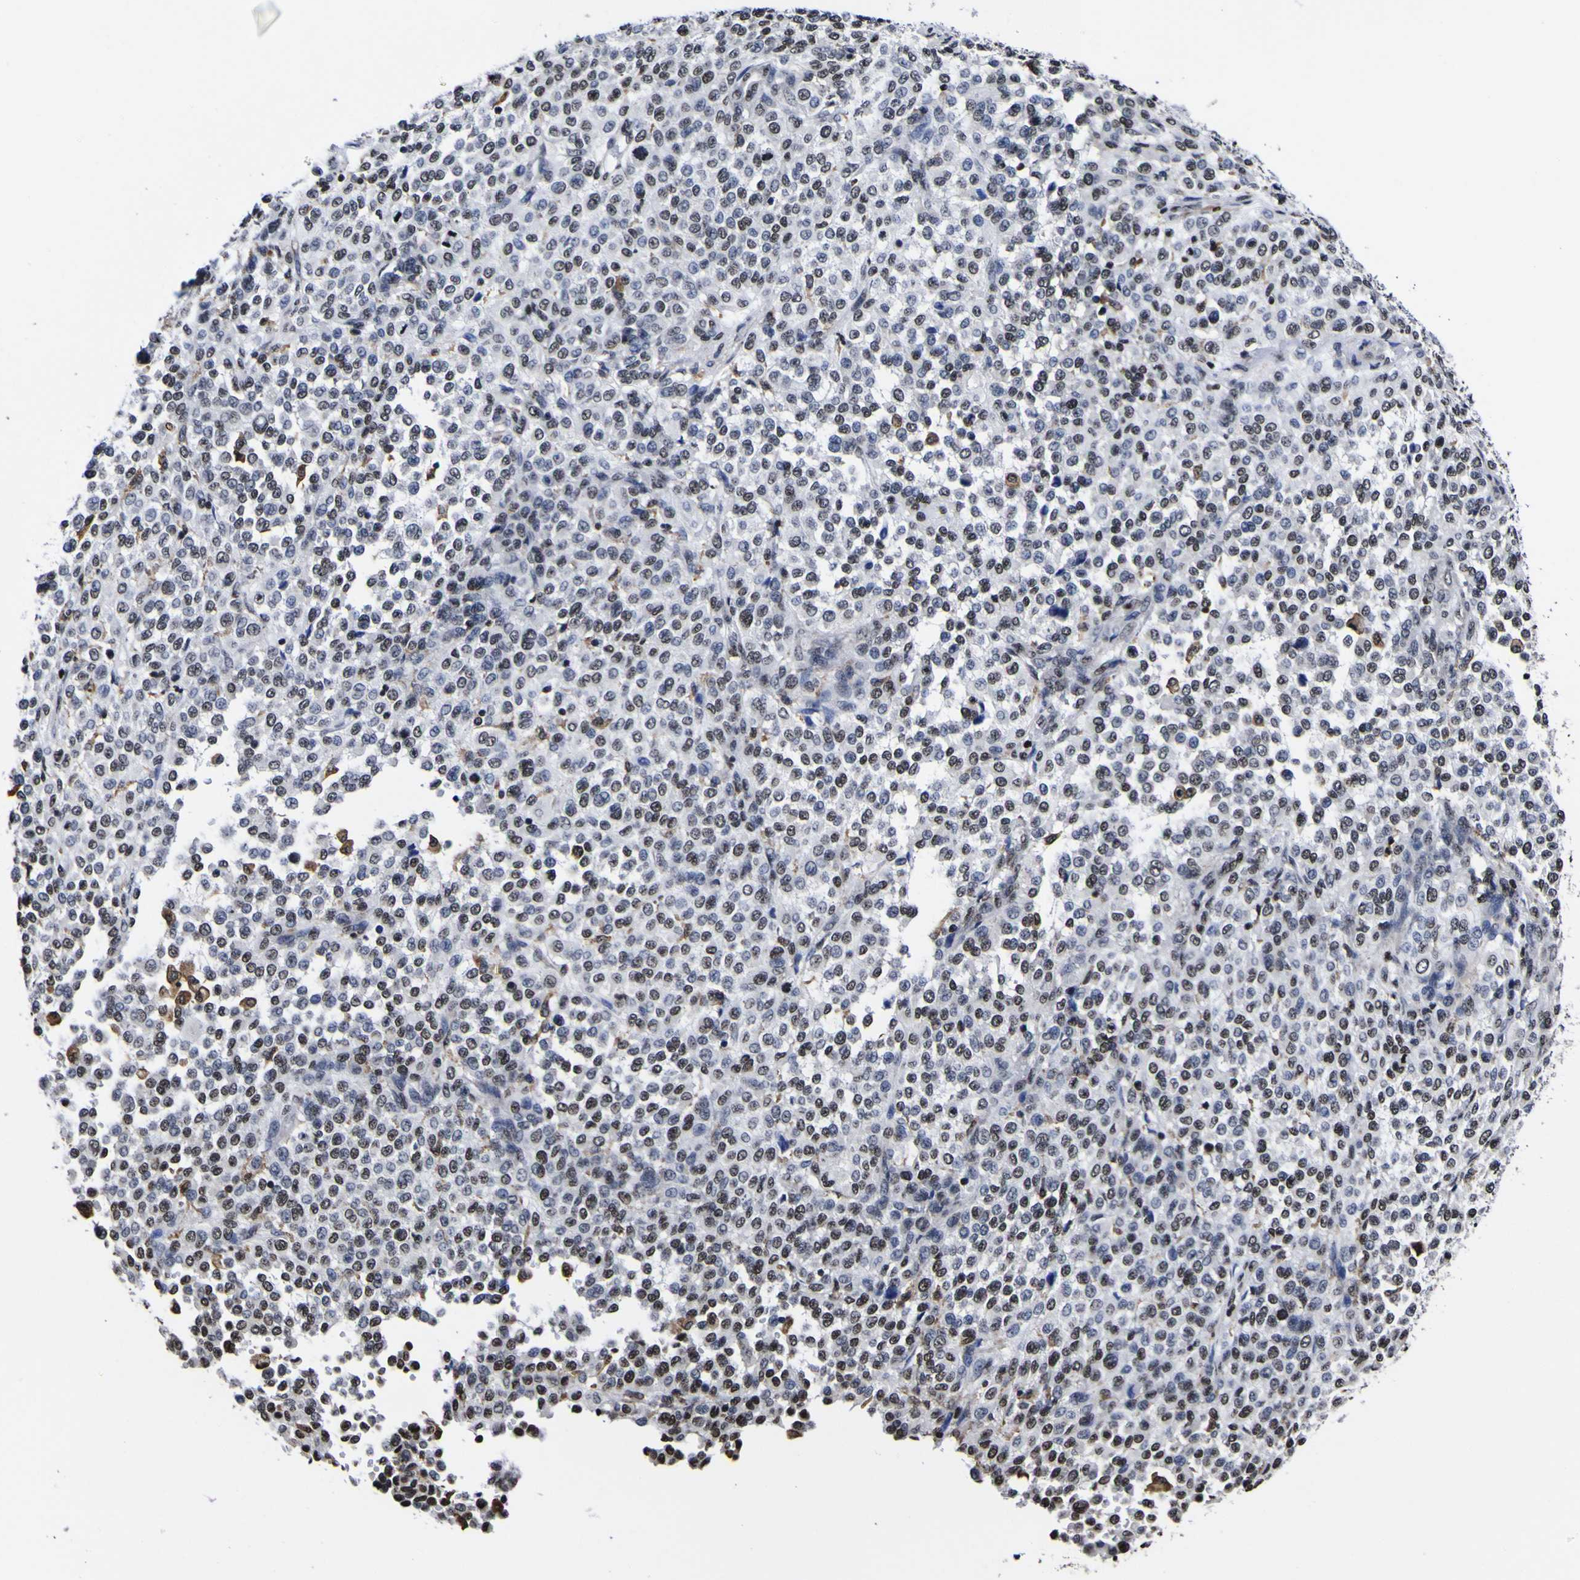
{"staining": {"intensity": "strong", "quantity": "25%-75%", "location": "nuclear"}, "tissue": "melanoma", "cell_type": "Tumor cells", "image_type": "cancer", "snomed": [{"axis": "morphology", "description": "Malignant melanoma, Metastatic site"}, {"axis": "topography", "description": "Pancreas"}], "caption": "A high amount of strong nuclear positivity is appreciated in about 25%-75% of tumor cells in malignant melanoma (metastatic site) tissue.", "gene": "PIAS1", "patient": {"sex": "female", "age": 30}}